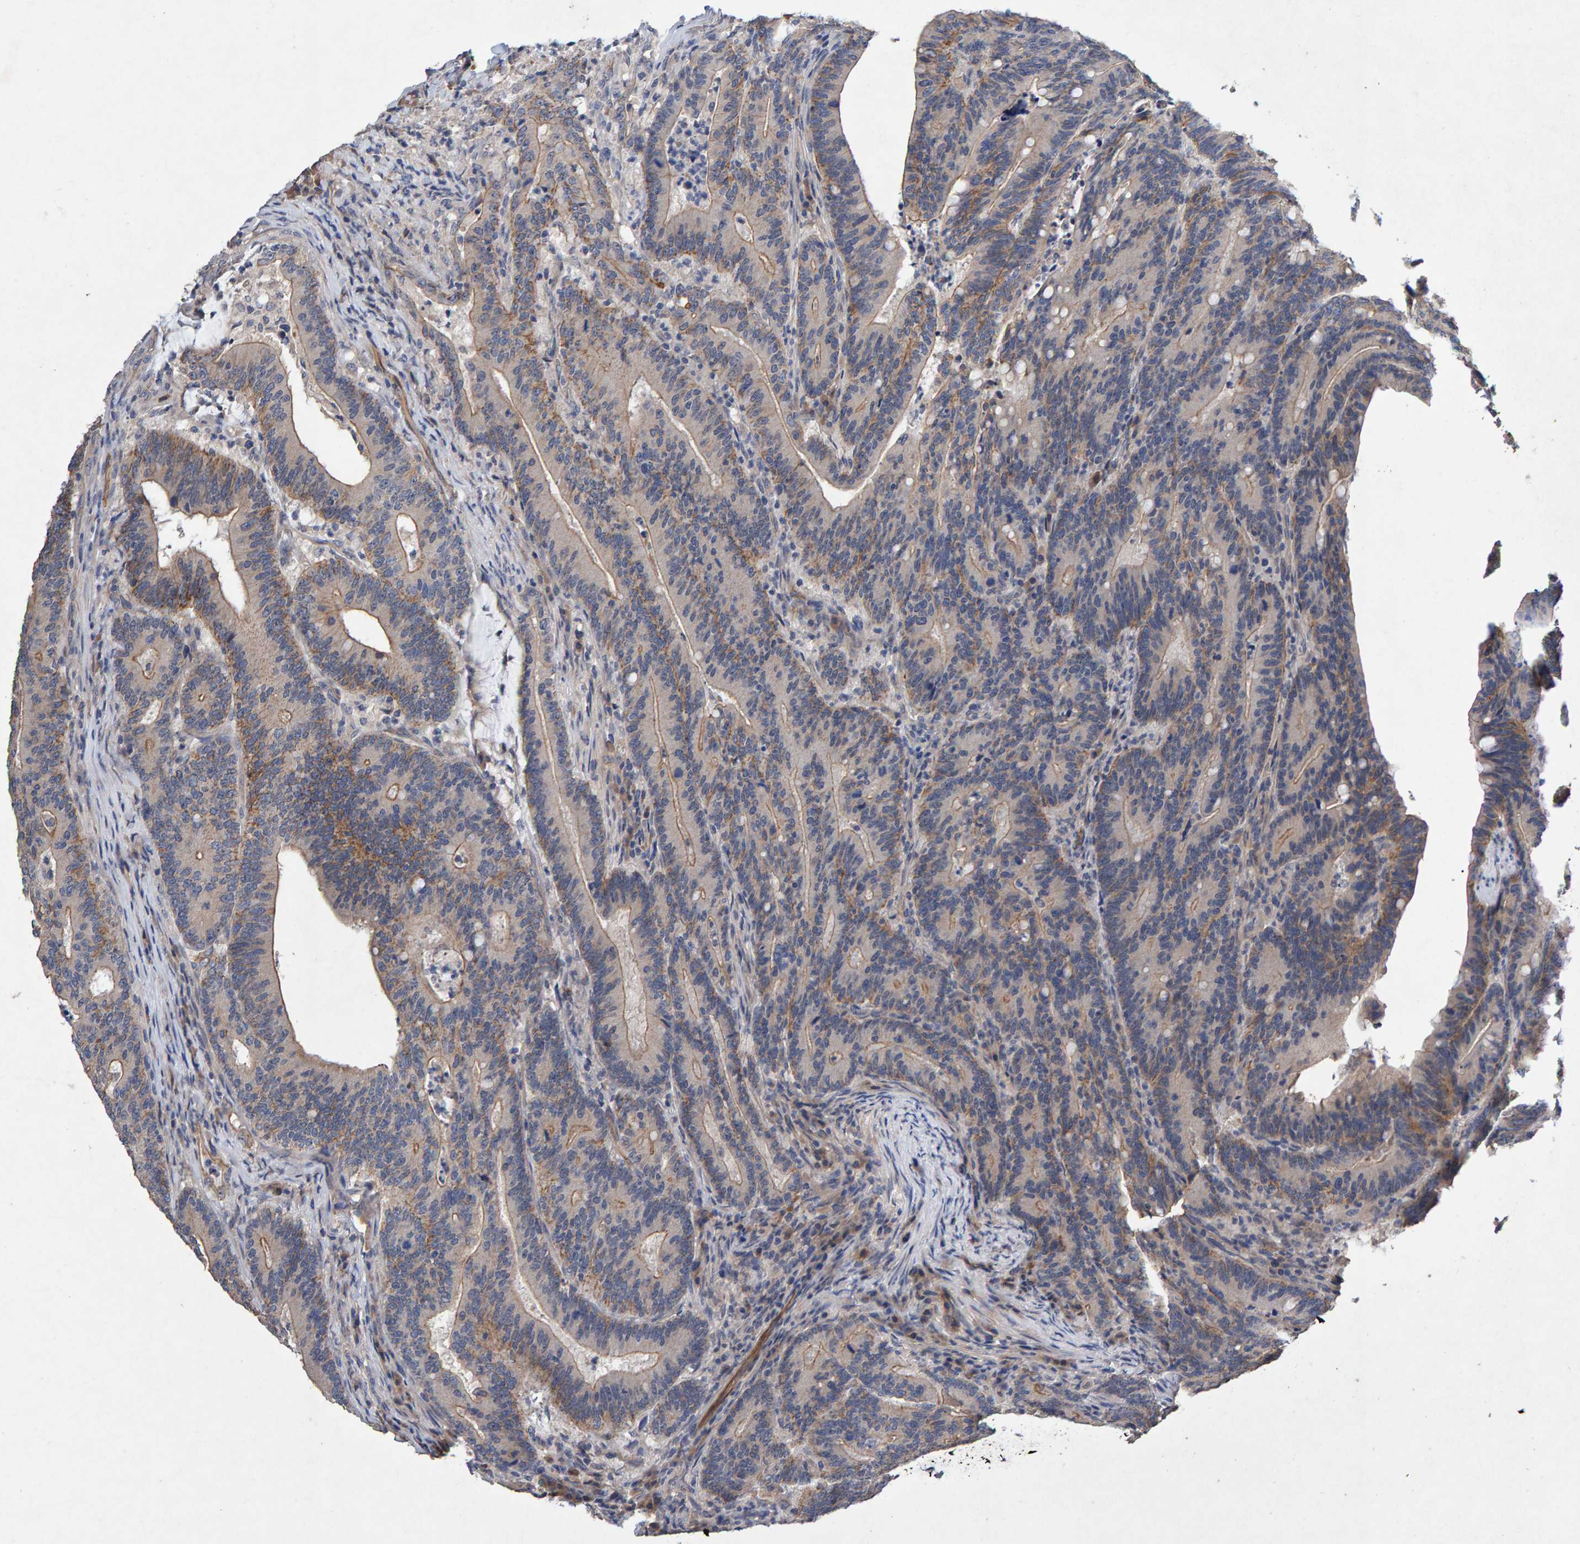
{"staining": {"intensity": "moderate", "quantity": "<25%", "location": "cytoplasmic/membranous"}, "tissue": "colorectal cancer", "cell_type": "Tumor cells", "image_type": "cancer", "snomed": [{"axis": "morphology", "description": "Adenocarcinoma, NOS"}, {"axis": "topography", "description": "Colon"}], "caption": "Colorectal cancer was stained to show a protein in brown. There is low levels of moderate cytoplasmic/membranous staining in about <25% of tumor cells.", "gene": "EFR3A", "patient": {"sex": "female", "age": 66}}